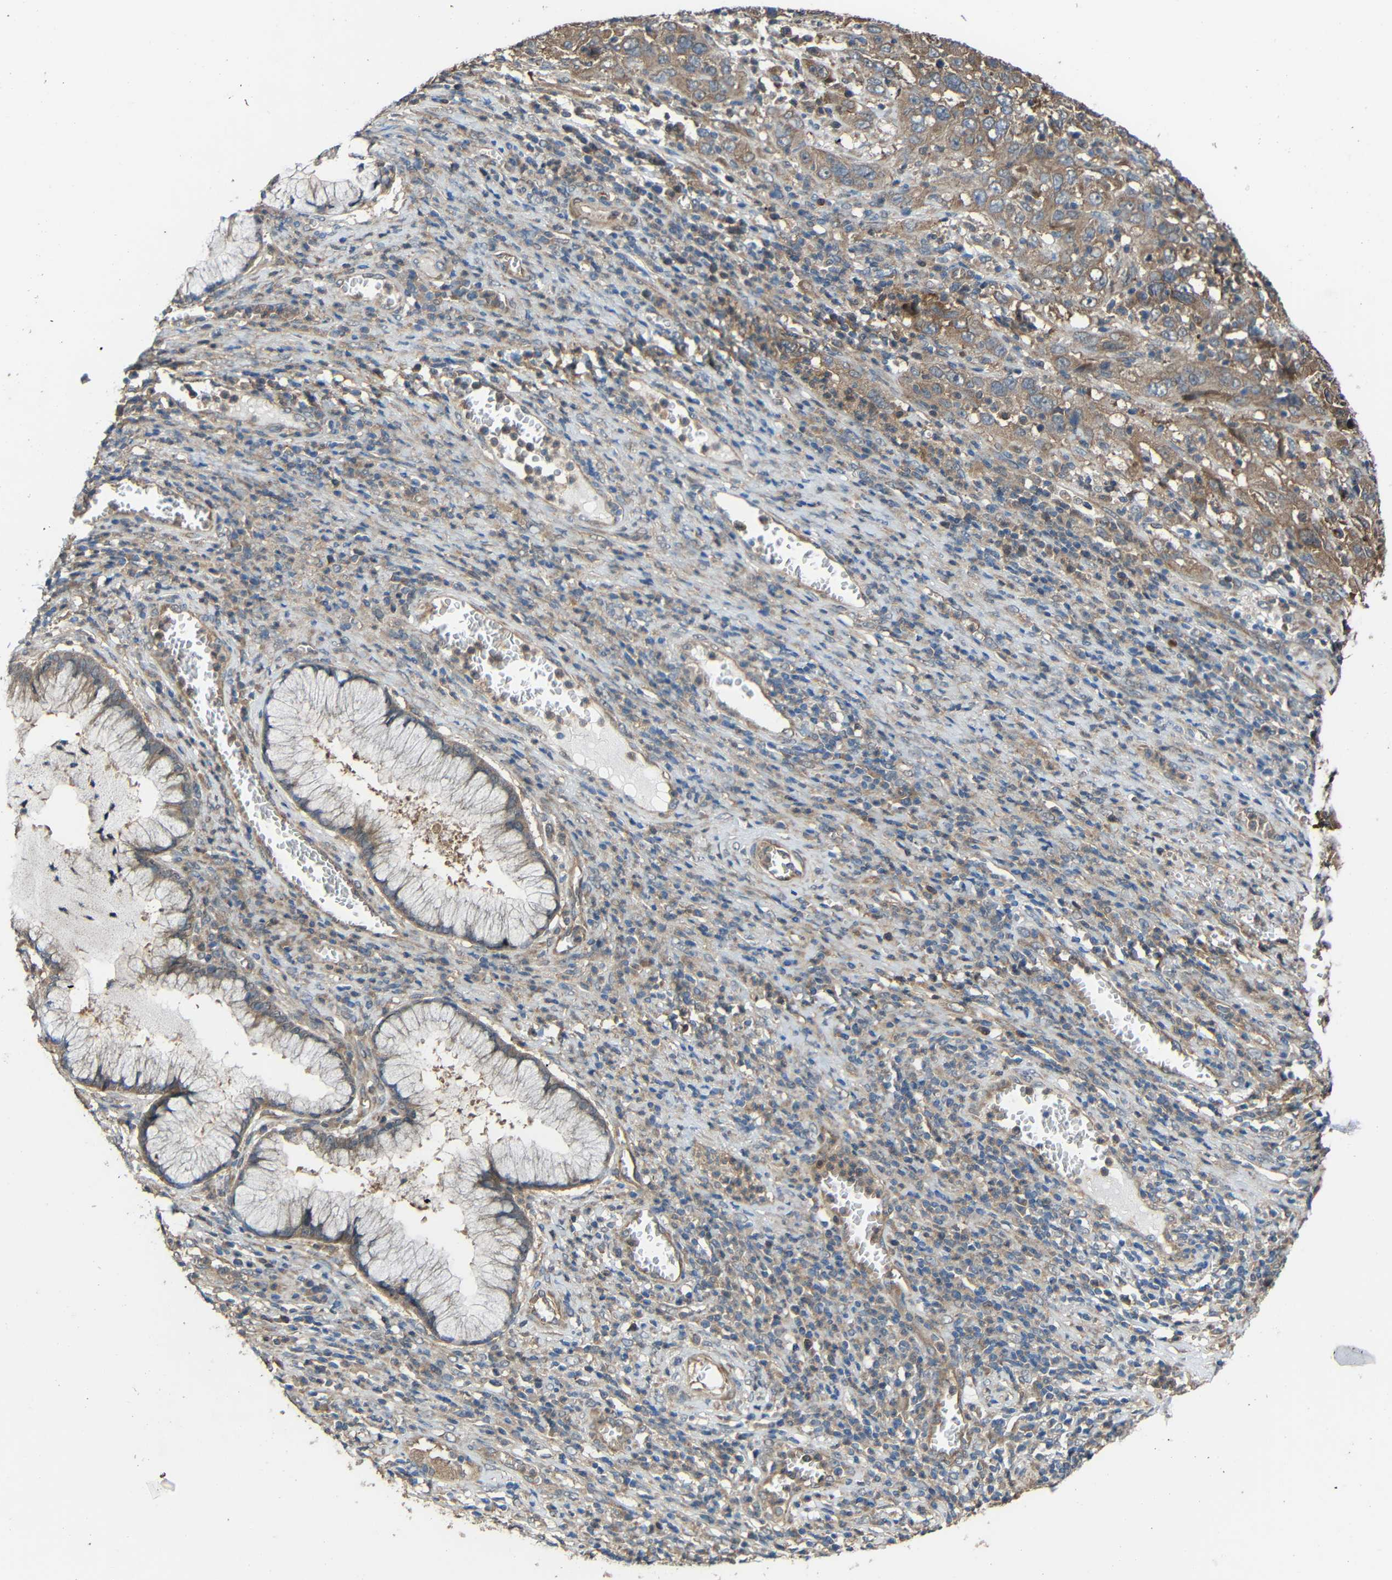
{"staining": {"intensity": "moderate", "quantity": ">75%", "location": "cytoplasmic/membranous"}, "tissue": "cervical cancer", "cell_type": "Tumor cells", "image_type": "cancer", "snomed": [{"axis": "morphology", "description": "Squamous cell carcinoma, NOS"}, {"axis": "topography", "description": "Cervix"}], "caption": "A micrograph showing moderate cytoplasmic/membranous staining in about >75% of tumor cells in squamous cell carcinoma (cervical), as visualized by brown immunohistochemical staining.", "gene": "CHST9", "patient": {"sex": "female", "age": 32}}